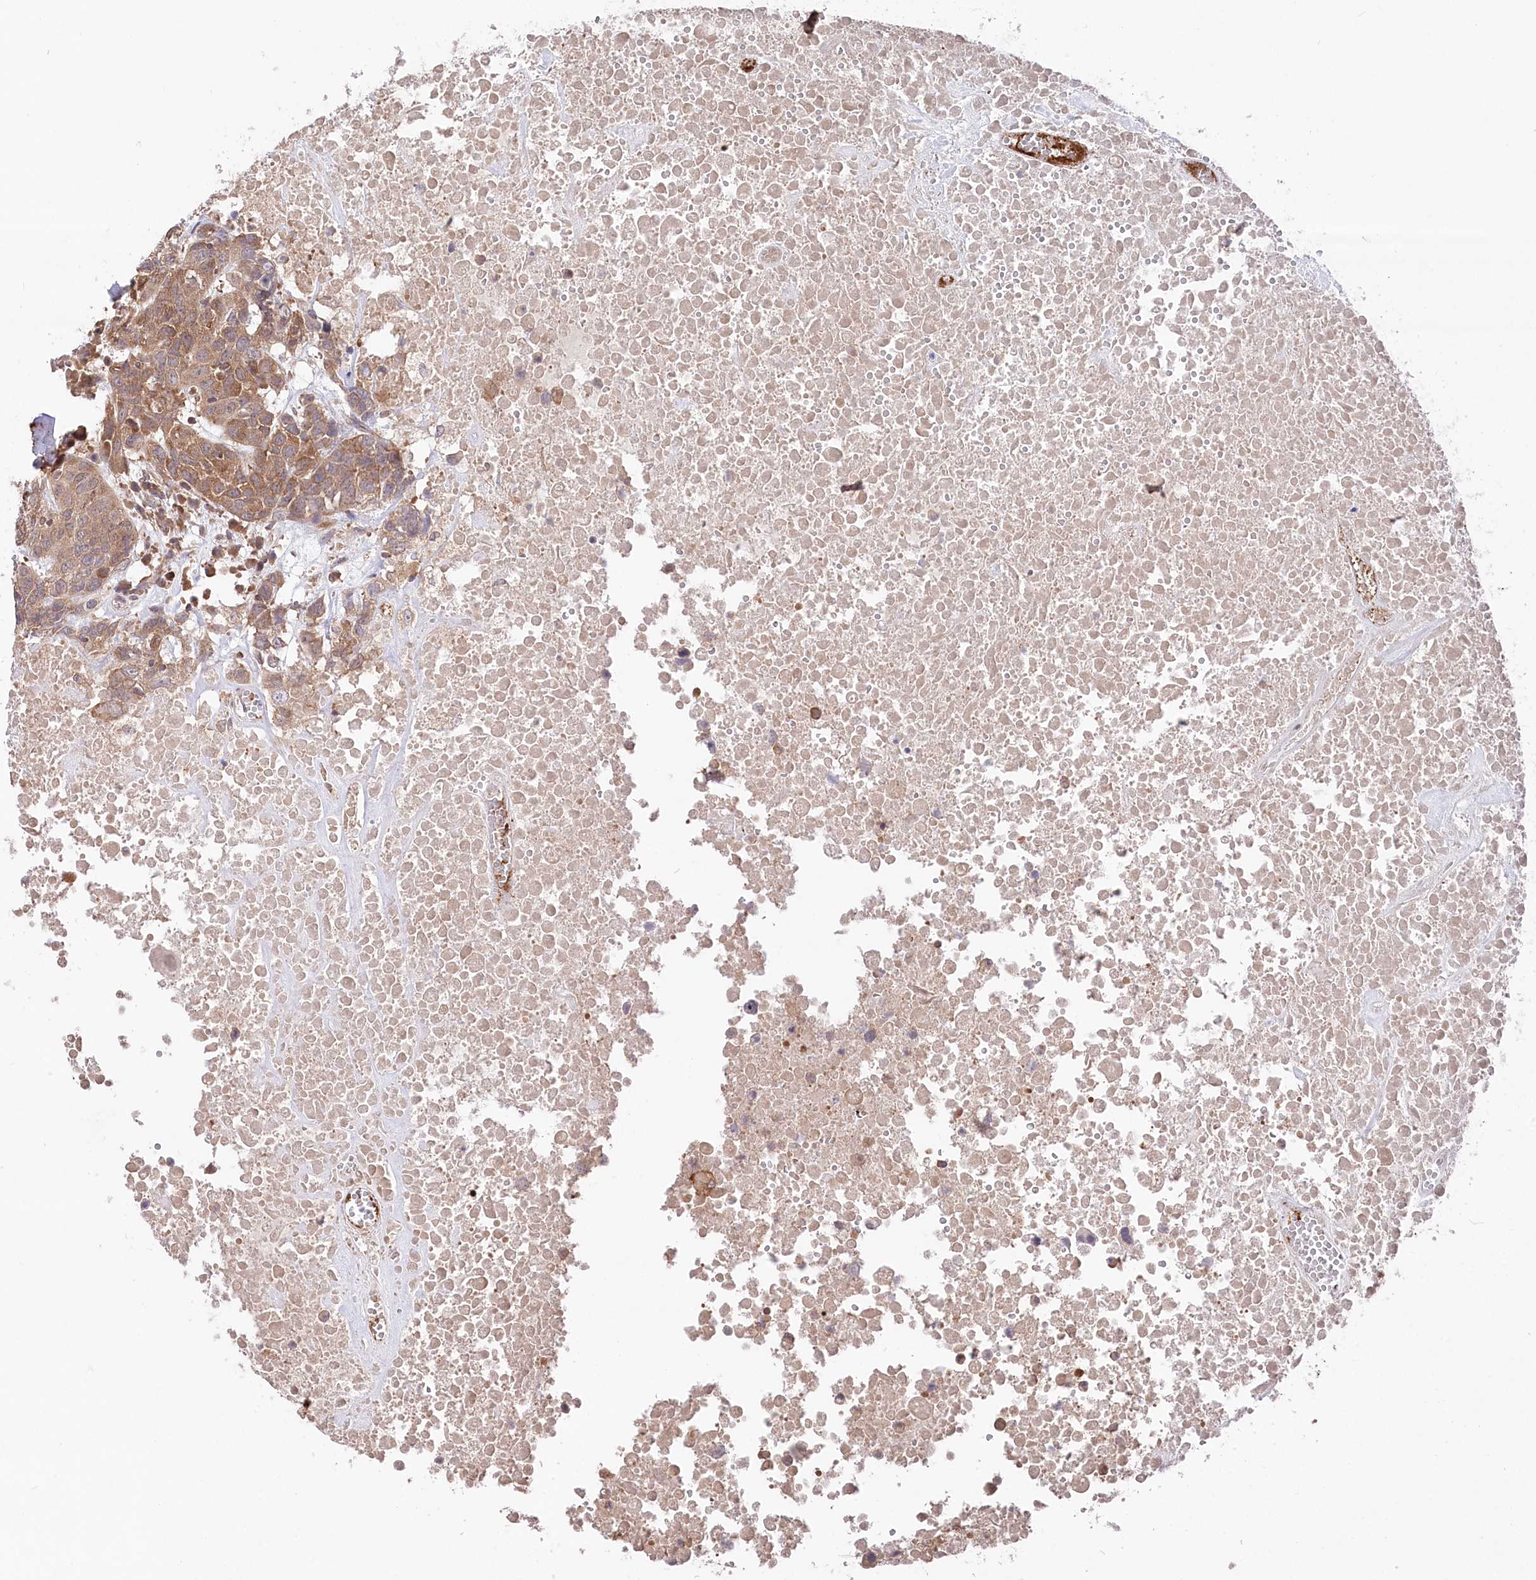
{"staining": {"intensity": "moderate", "quantity": ">75%", "location": "cytoplasmic/membranous"}, "tissue": "head and neck cancer", "cell_type": "Tumor cells", "image_type": "cancer", "snomed": [{"axis": "morphology", "description": "Squamous cell carcinoma, NOS"}, {"axis": "topography", "description": "Head-Neck"}], "caption": "Moderate cytoplasmic/membranous expression for a protein is identified in about >75% of tumor cells of head and neck squamous cell carcinoma using immunohistochemistry.", "gene": "PPP1R21", "patient": {"sex": "male", "age": 66}}